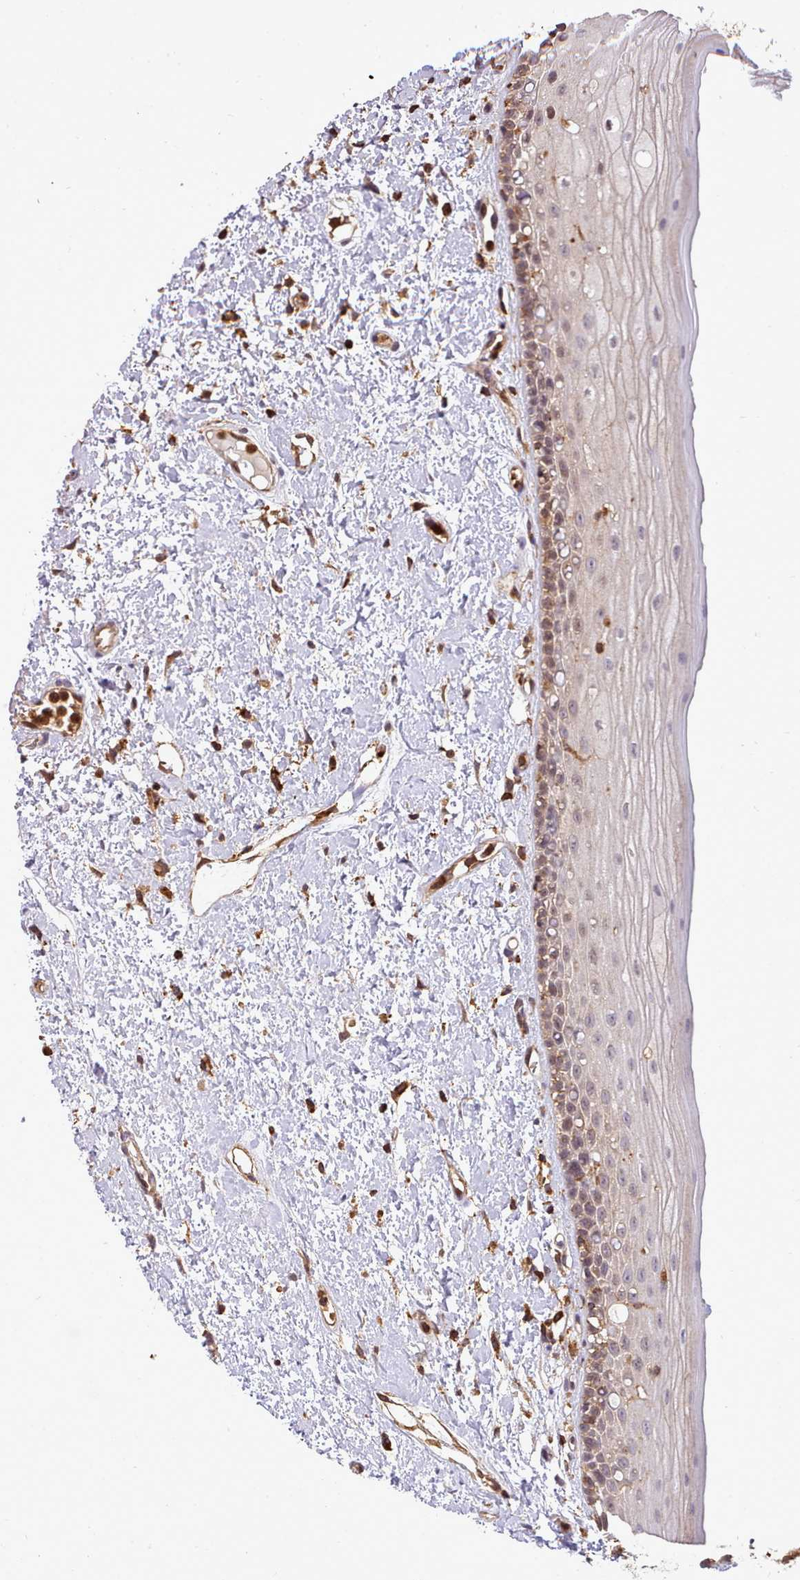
{"staining": {"intensity": "moderate", "quantity": "25%-75%", "location": "cytoplasmic/membranous"}, "tissue": "oral mucosa", "cell_type": "Squamous epithelial cells", "image_type": "normal", "snomed": [{"axis": "morphology", "description": "Normal tissue, NOS"}, {"axis": "topography", "description": "Oral tissue"}], "caption": "A medium amount of moderate cytoplasmic/membranous positivity is identified in approximately 25%-75% of squamous epithelial cells in benign oral mucosa.", "gene": "CAPZA1", "patient": {"sex": "female", "age": 76}}